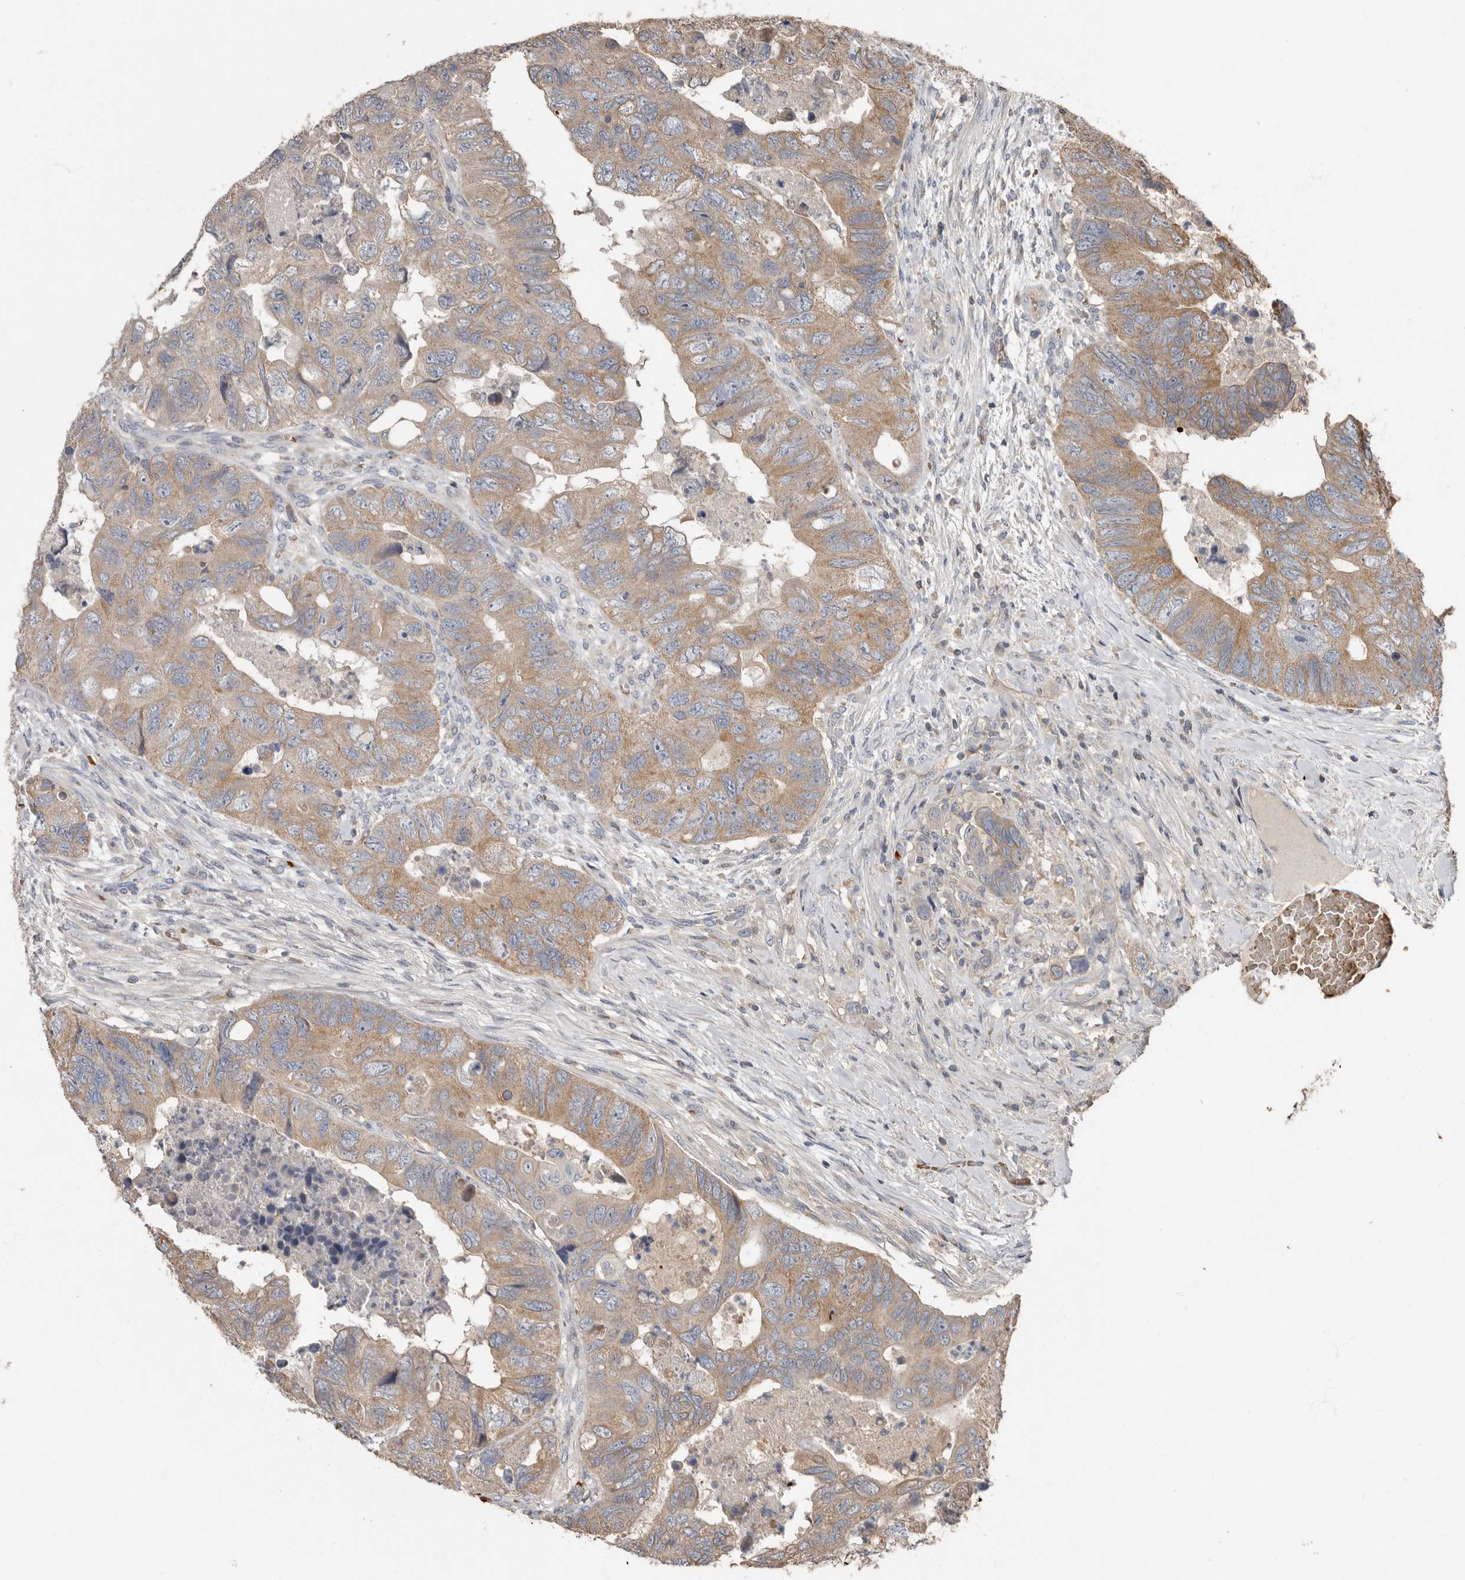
{"staining": {"intensity": "moderate", "quantity": ">75%", "location": "cytoplasmic/membranous"}, "tissue": "colorectal cancer", "cell_type": "Tumor cells", "image_type": "cancer", "snomed": [{"axis": "morphology", "description": "Adenocarcinoma, NOS"}, {"axis": "topography", "description": "Rectum"}], "caption": "Colorectal cancer (adenocarcinoma) stained with DAB IHC exhibits medium levels of moderate cytoplasmic/membranous positivity in approximately >75% of tumor cells.", "gene": "KIF26B", "patient": {"sex": "male", "age": 63}}